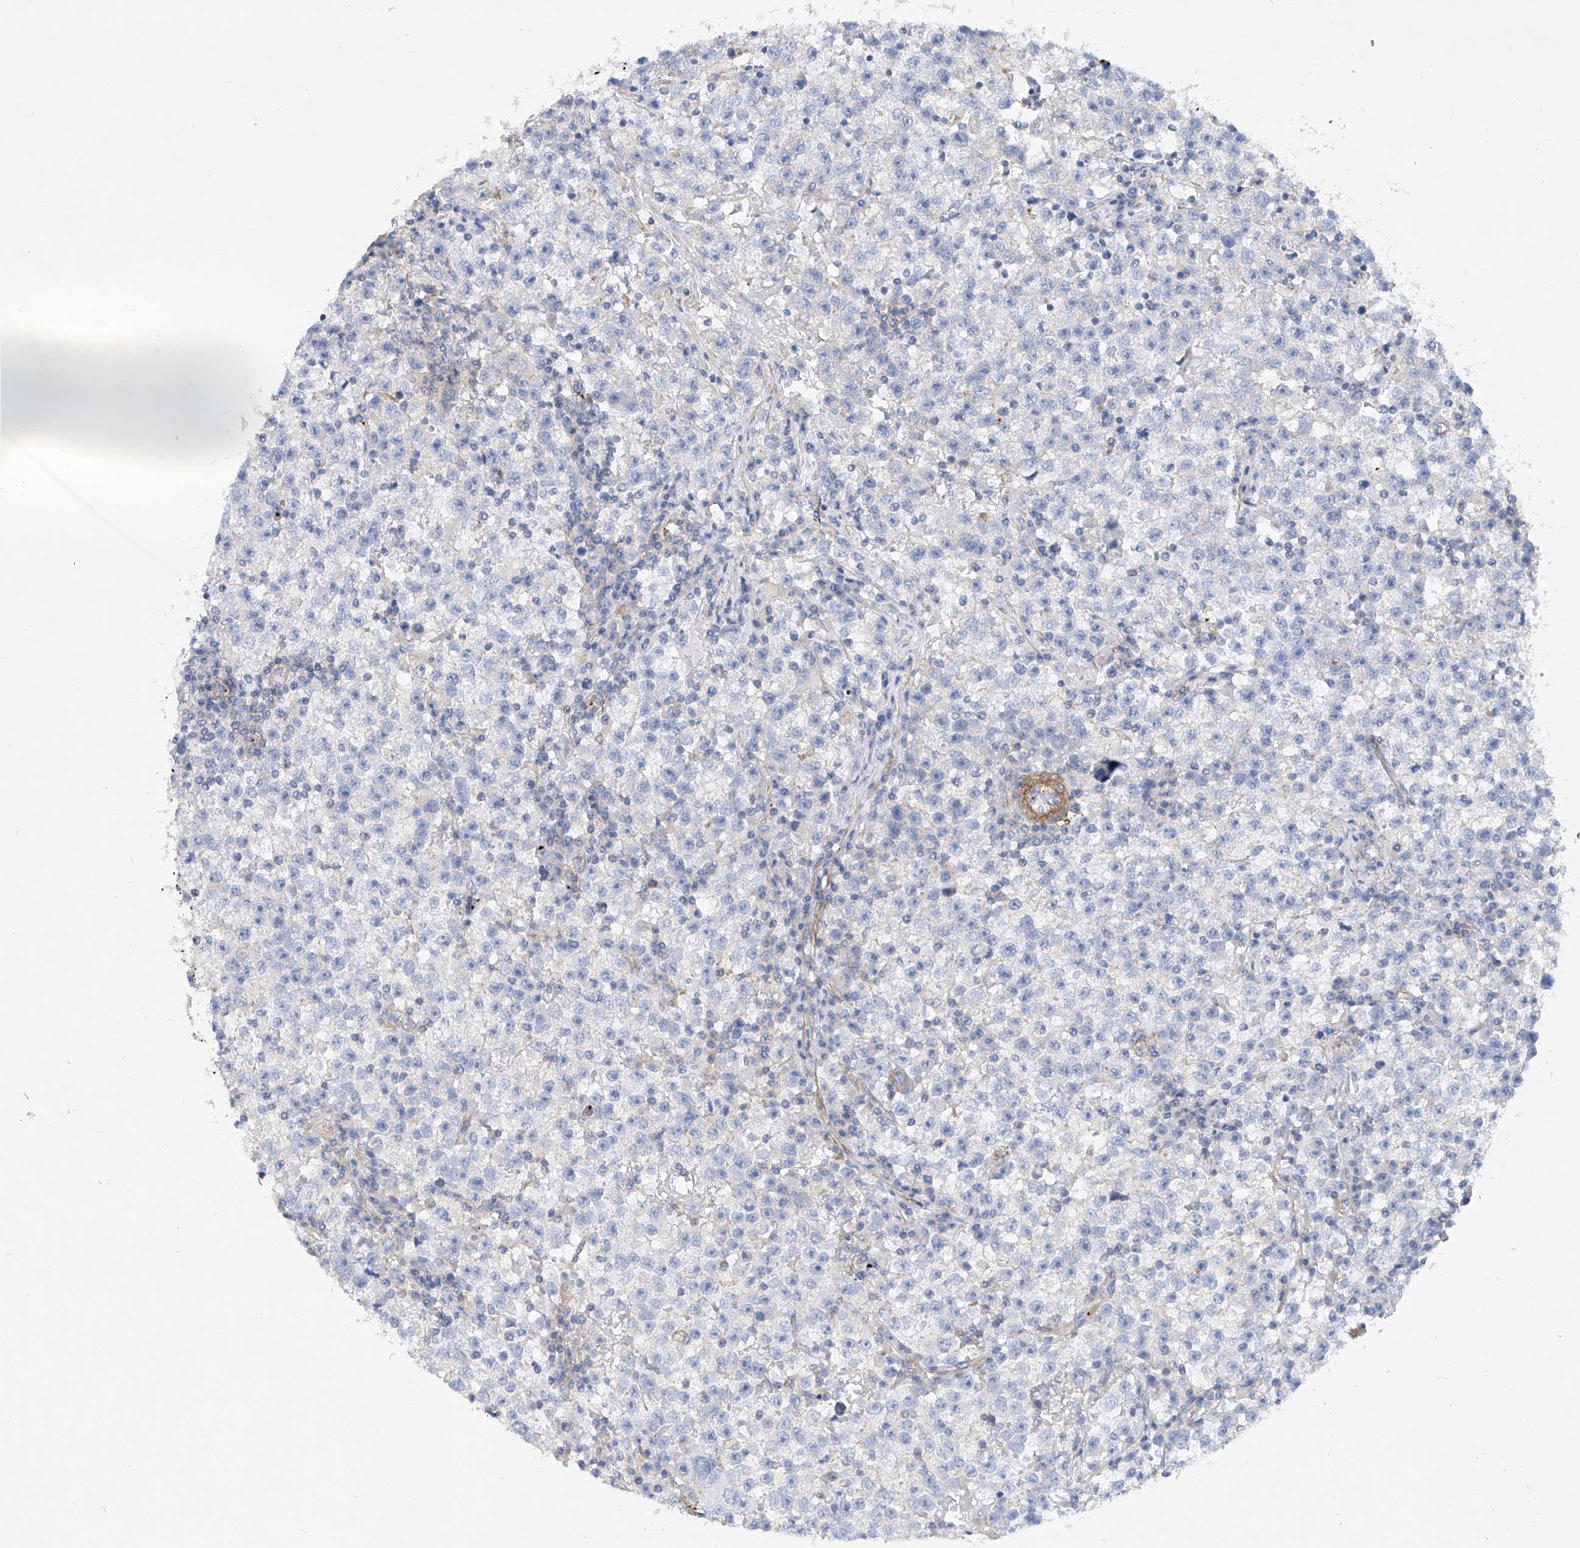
{"staining": {"intensity": "negative", "quantity": "none", "location": "none"}, "tissue": "testis cancer", "cell_type": "Tumor cells", "image_type": "cancer", "snomed": [{"axis": "morphology", "description": "Seminoma, NOS"}, {"axis": "topography", "description": "Testis"}], "caption": "This is a photomicrograph of IHC staining of testis seminoma, which shows no positivity in tumor cells.", "gene": "TAS2R60", "patient": {"sex": "male", "age": 22}}